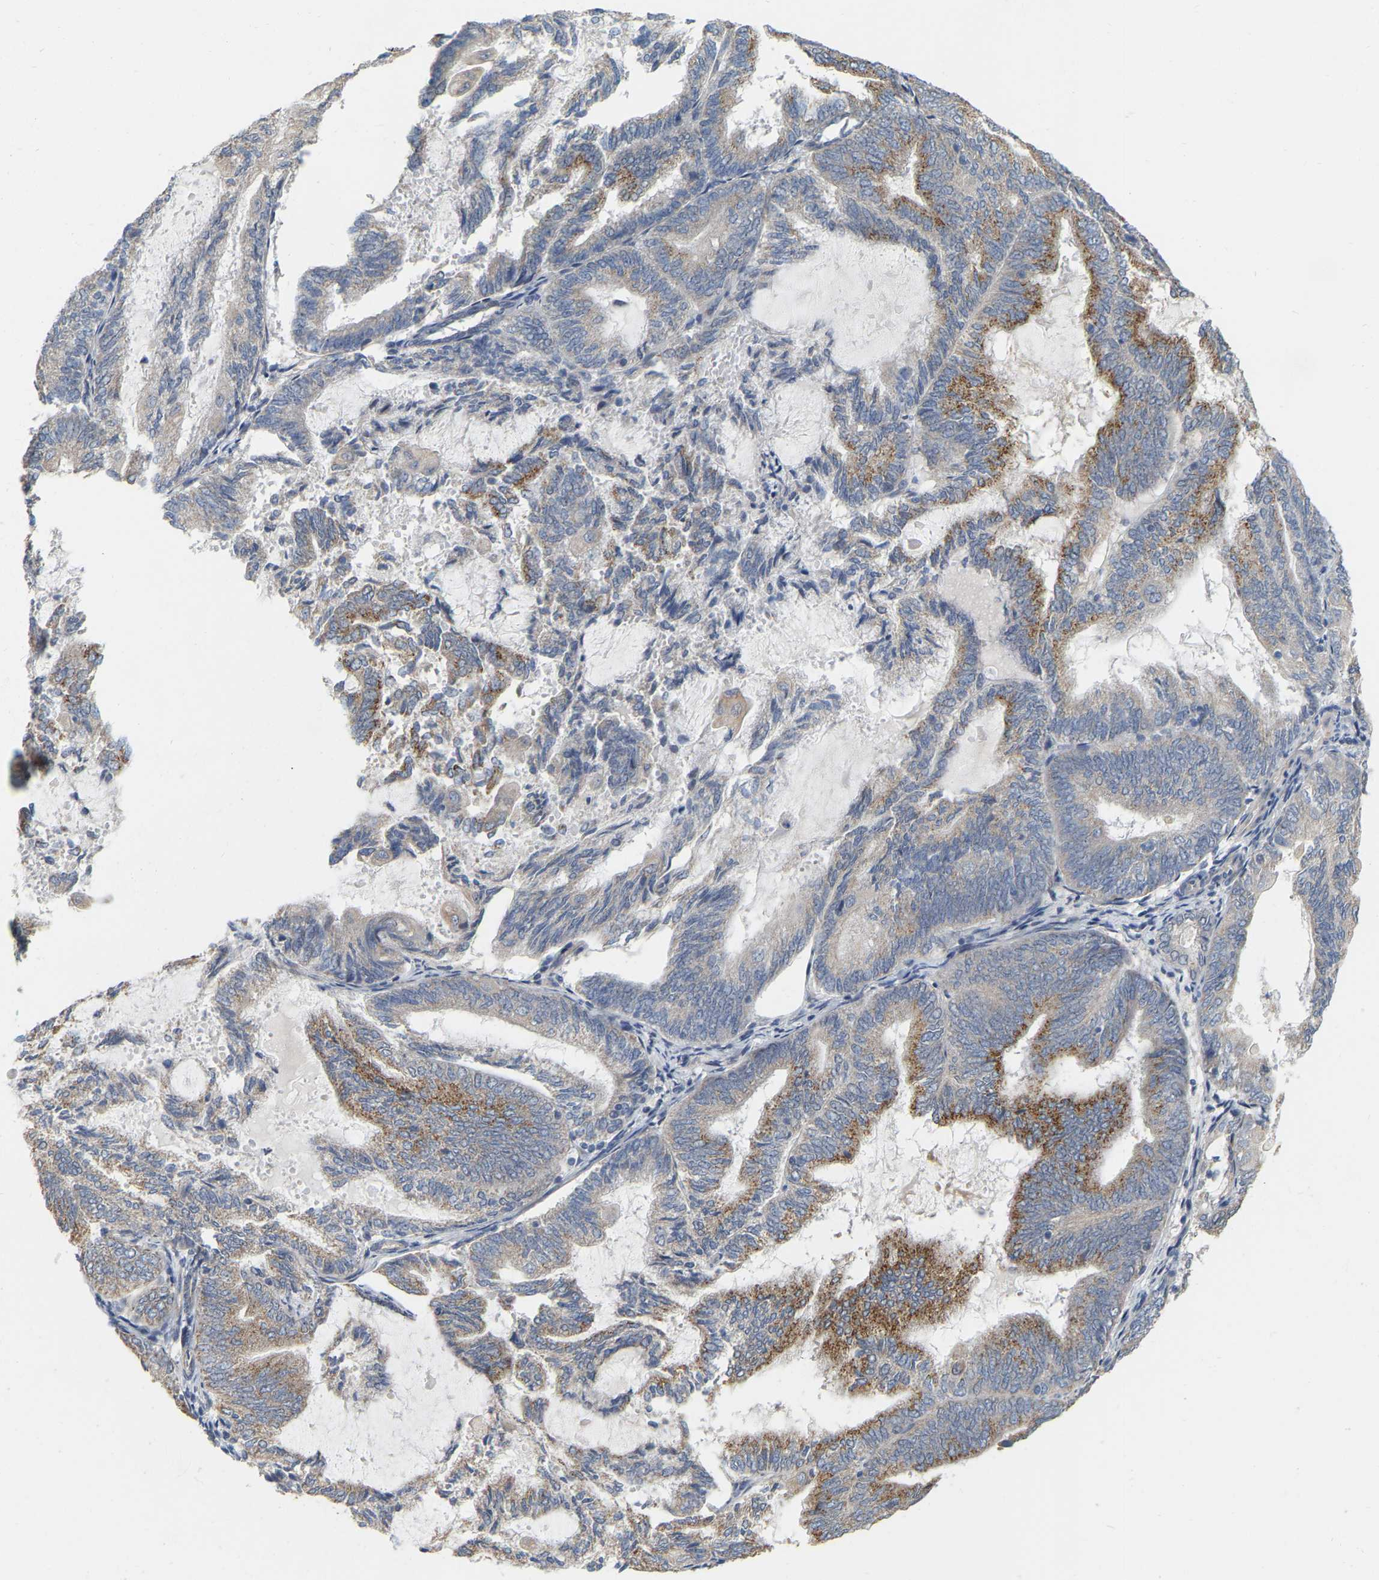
{"staining": {"intensity": "moderate", "quantity": "25%-75%", "location": "cytoplasmic/membranous"}, "tissue": "endometrial cancer", "cell_type": "Tumor cells", "image_type": "cancer", "snomed": [{"axis": "morphology", "description": "Adenocarcinoma, NOS"}, {"axis": "topography", "description": "Endometrium"}], "caption": "Endometrial adenocarcinoma stained with a brown dye demonstrates moderate cytoplasmic/membranous positive positivity in approximately 25%-75% of tumor cells.", "gene": "SSH1", "patient": {"sex": "female", "age": 81}}